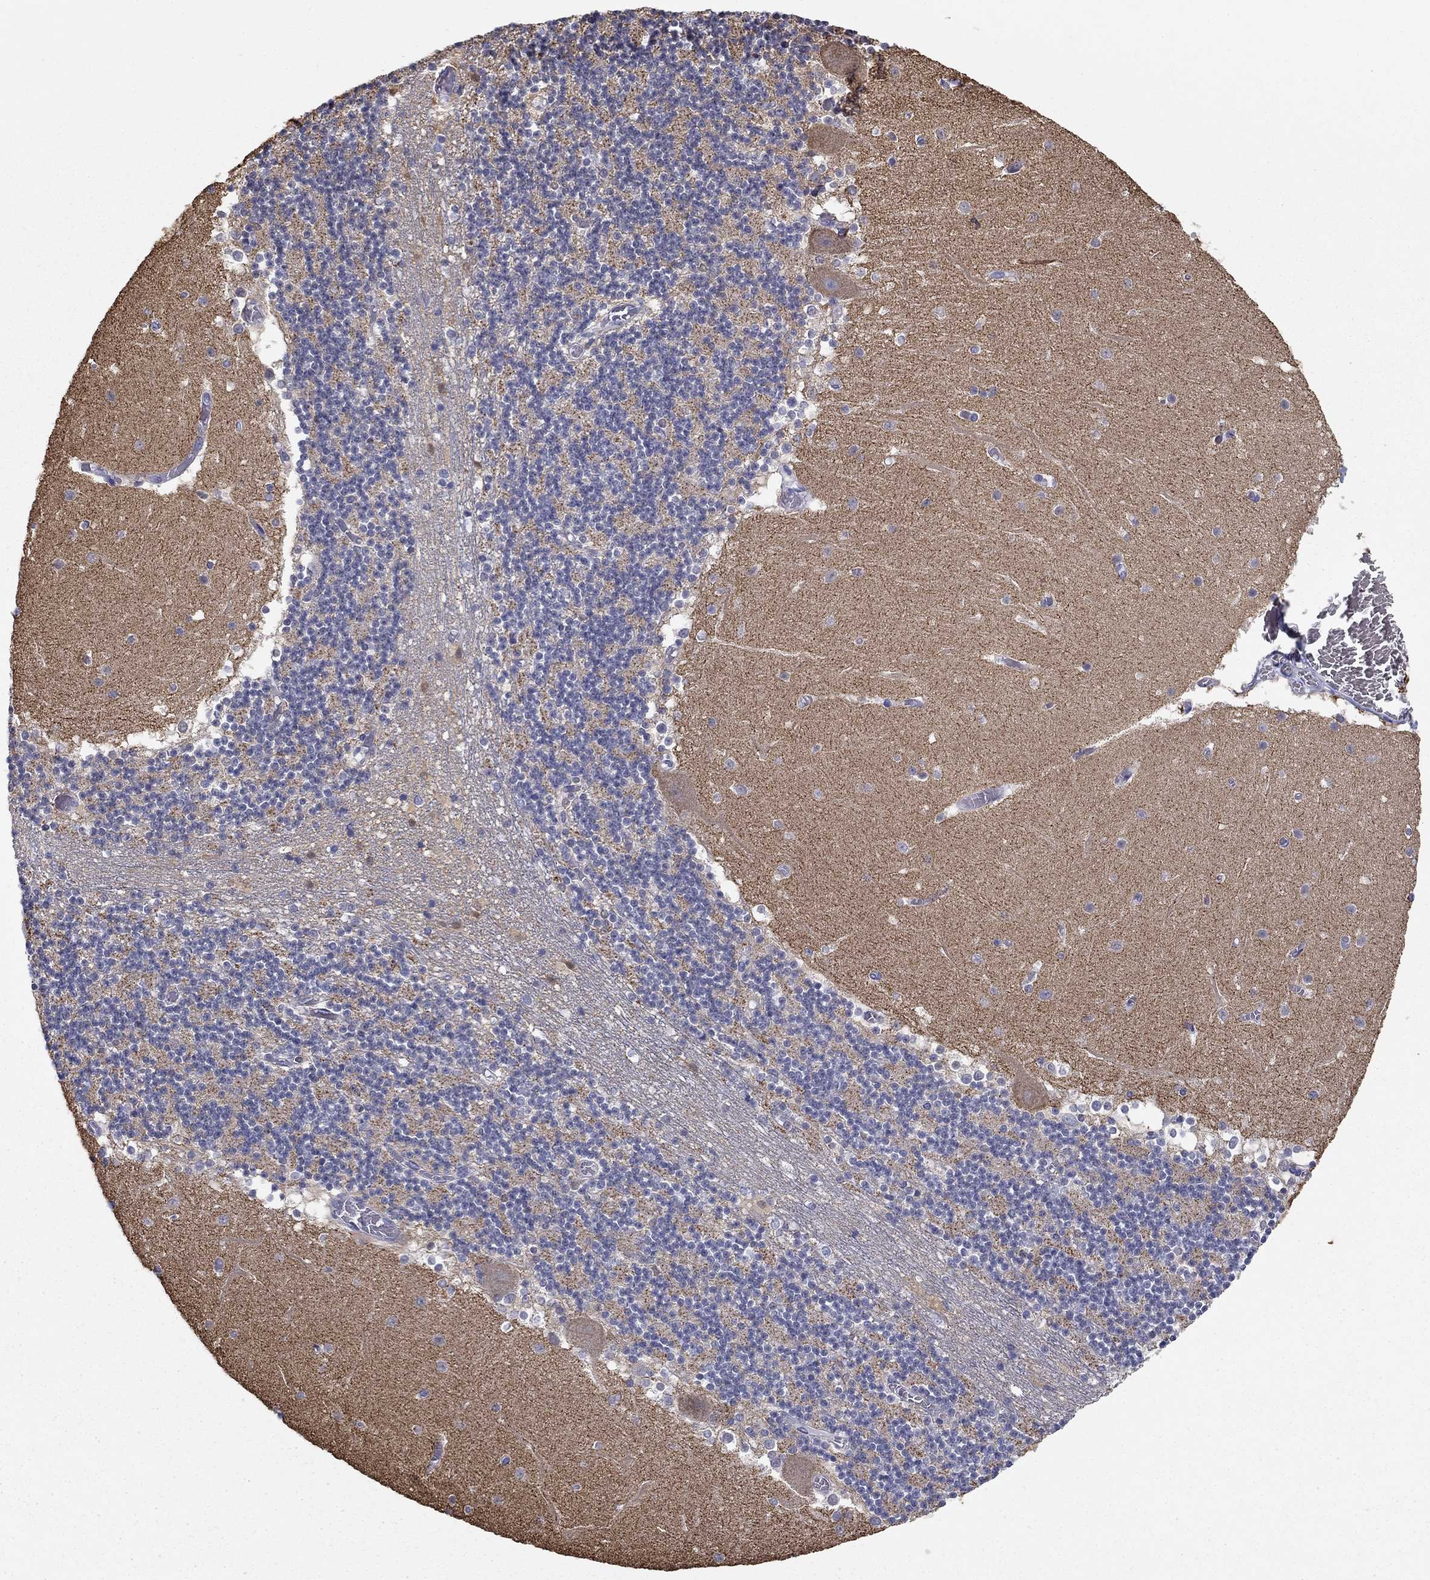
{"staining": {"intensity": "negative", "quantity": "none", "location": "none"}, "tissue": "cerebellum", "cell_type": "Cells in granular layer", "image_type": "normal", "snomed": [{"axis": "morphology", "description": "Normal tissue, NOS"}, {"axis": "topography", "description": "Cerebellum"}], "caption": "A high-resolution histopathology image shows immunohistochemistry (IHC) staining of unremarkable cerebellum, which demonstrates no significant positivity in cells in granular layer. (Brightfield microscopy of DAB (3,3'-diaminobenzidine) immunohistochemistry at high magnification).", "gene": "SEPTIN3", "patient": {"sex": "female", "age": 28}}